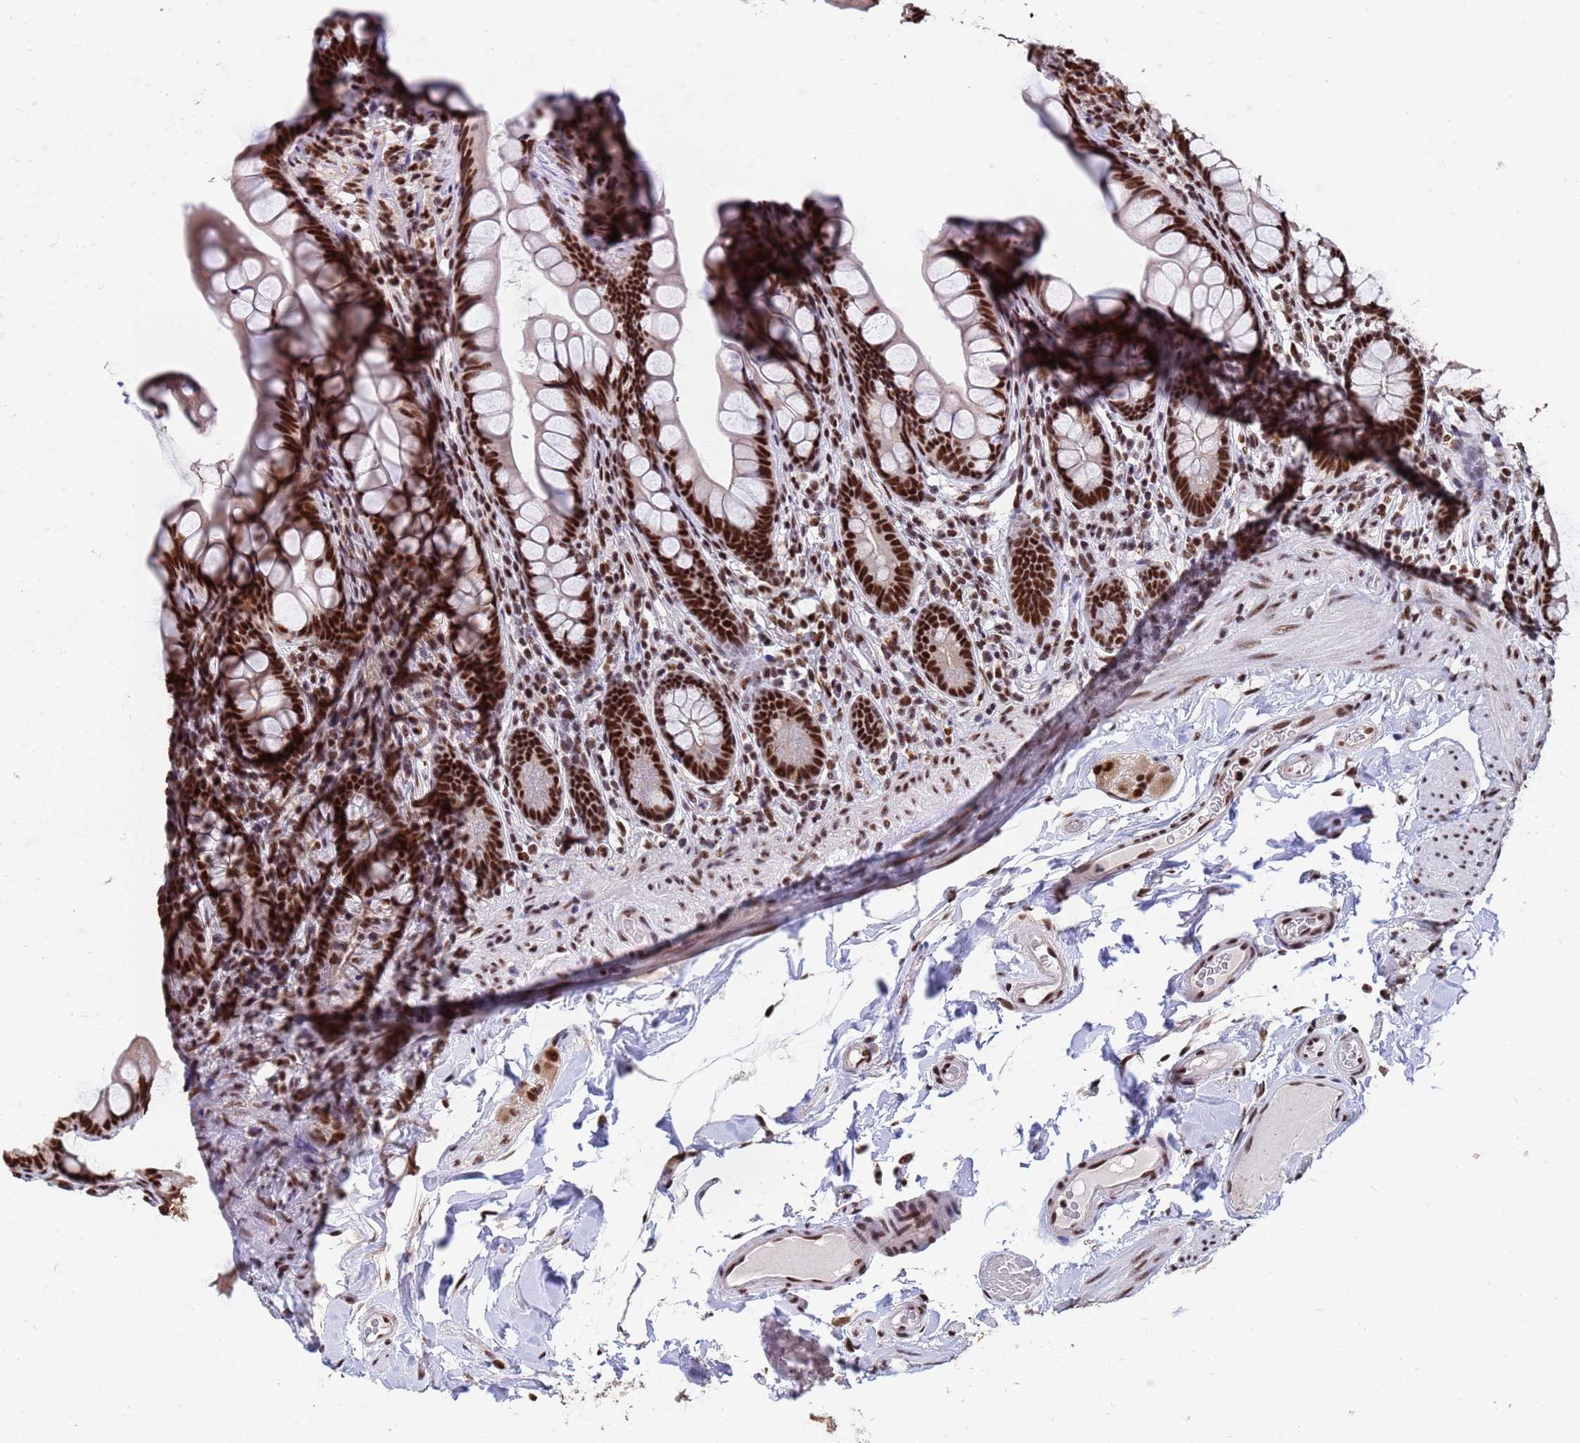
{"staining": {"intensity": "strong", "quantity": ">75%", "location": "nuclear"}, "tissue": "small intestine", "cell_type": "Glandular cells", "image_type": "normal", "snomed": [{"axis": "morphology", "description": "Normal tissue, NOS"}, {"axis": "topography", "description": "Small intestine"}], "caption": "A brown stain labels strong nuclear positivity of a protein in glandular cells of unremarkable small intestine.", "gene": "SF3B2", "patient": {"sex": "male", "age": 70}}